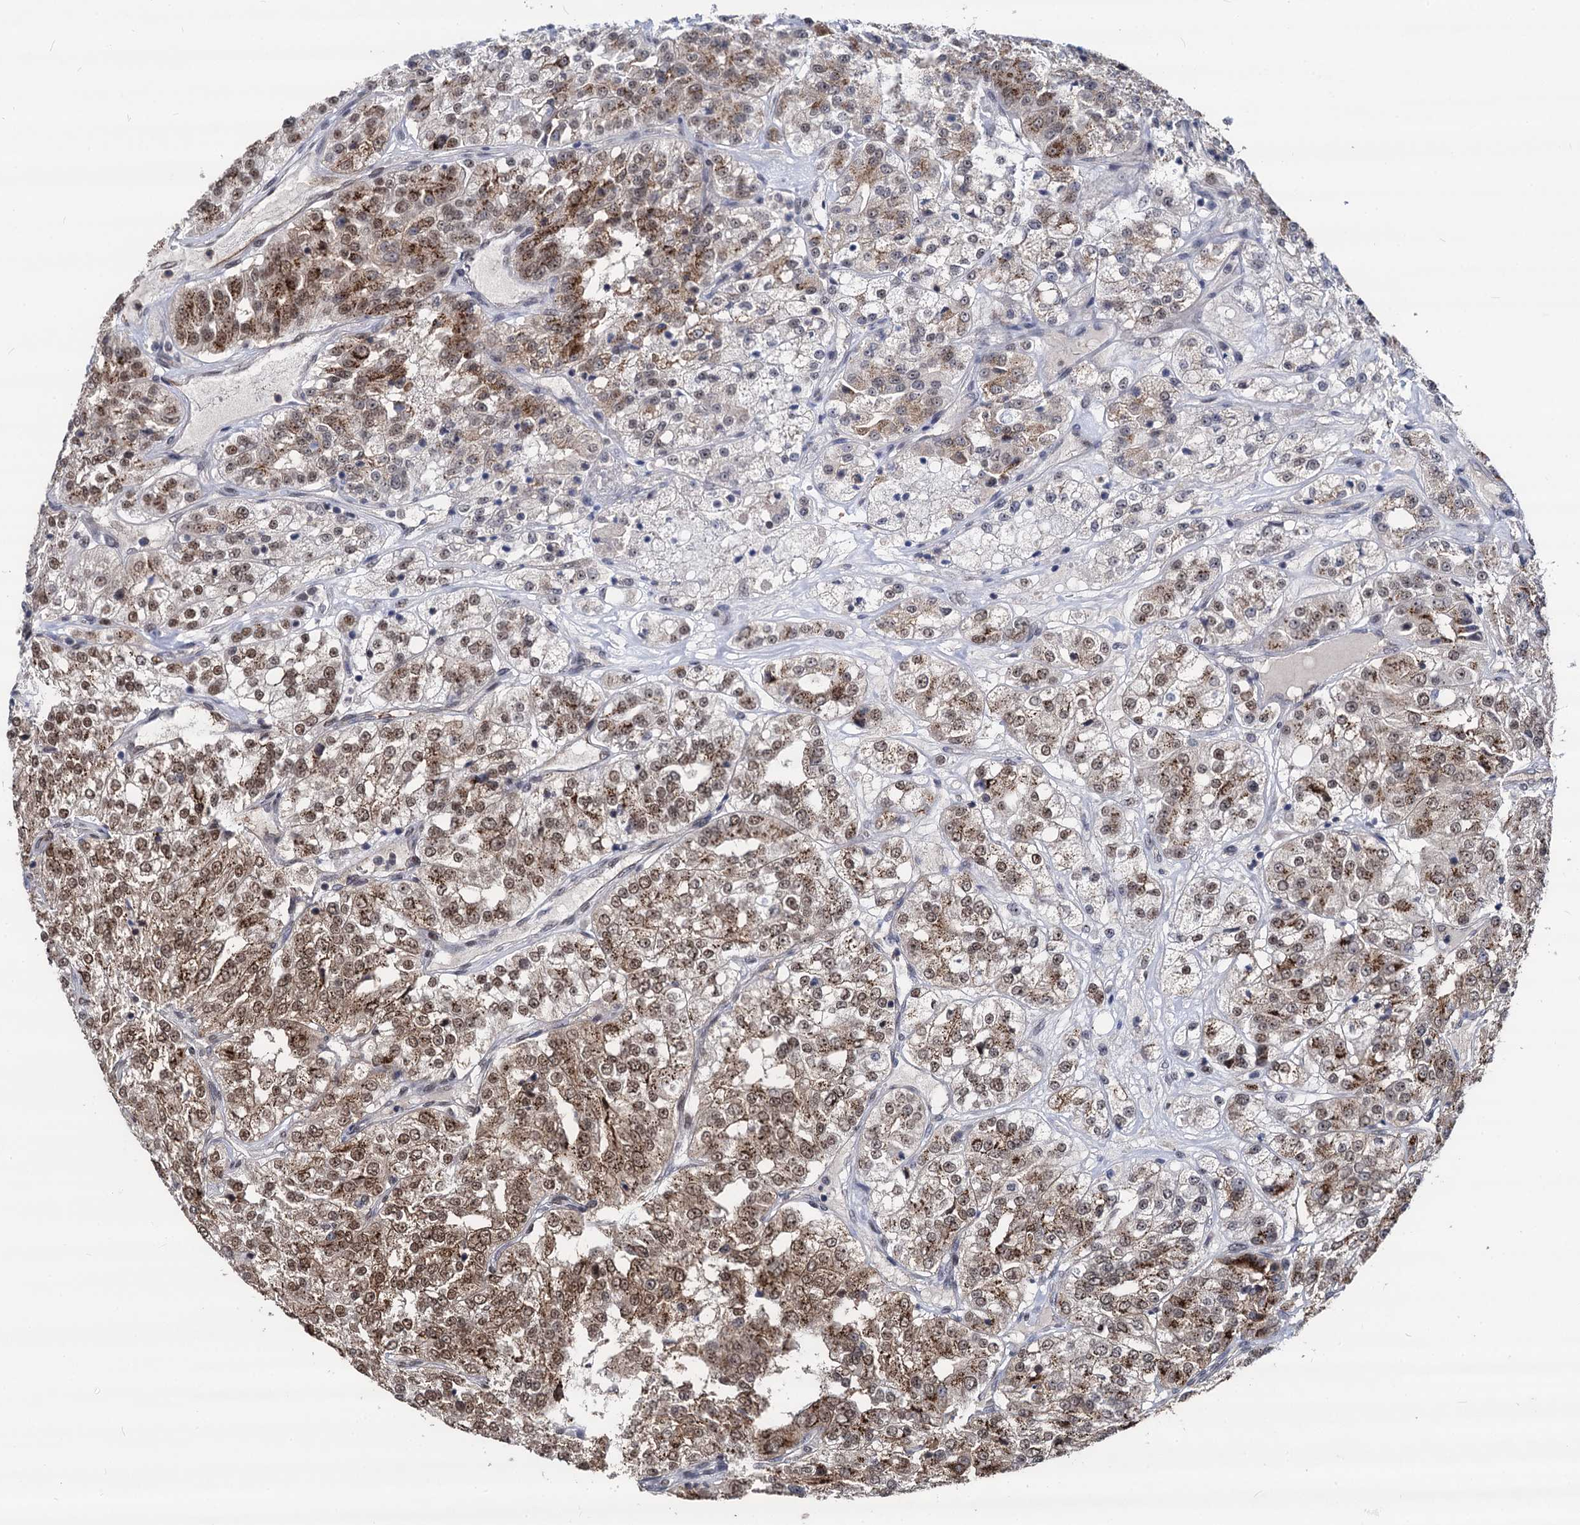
{"staining": {"intensity": "strong", "quantity": ">75%", "location": "cytoplasmic/membranous,nuclear"}, "tissue": "renal cancer", "cell_type": "Tumor cells", "image_type": "cancer", "snomed": [{"axis": "morphology", "description": "Adenocarcinoma, NOS"}, {"axis": "topography", "description": "Kidney"}], "caption": "Human renal cancer (adenocarcinoma) stained with a brown dye reveals strong cytoplasmic/membranous and nuclear positive expression in about >75% of tumor cells.", "gene": "GALNT11", "patient": {"sex": "female", "age": 63}}